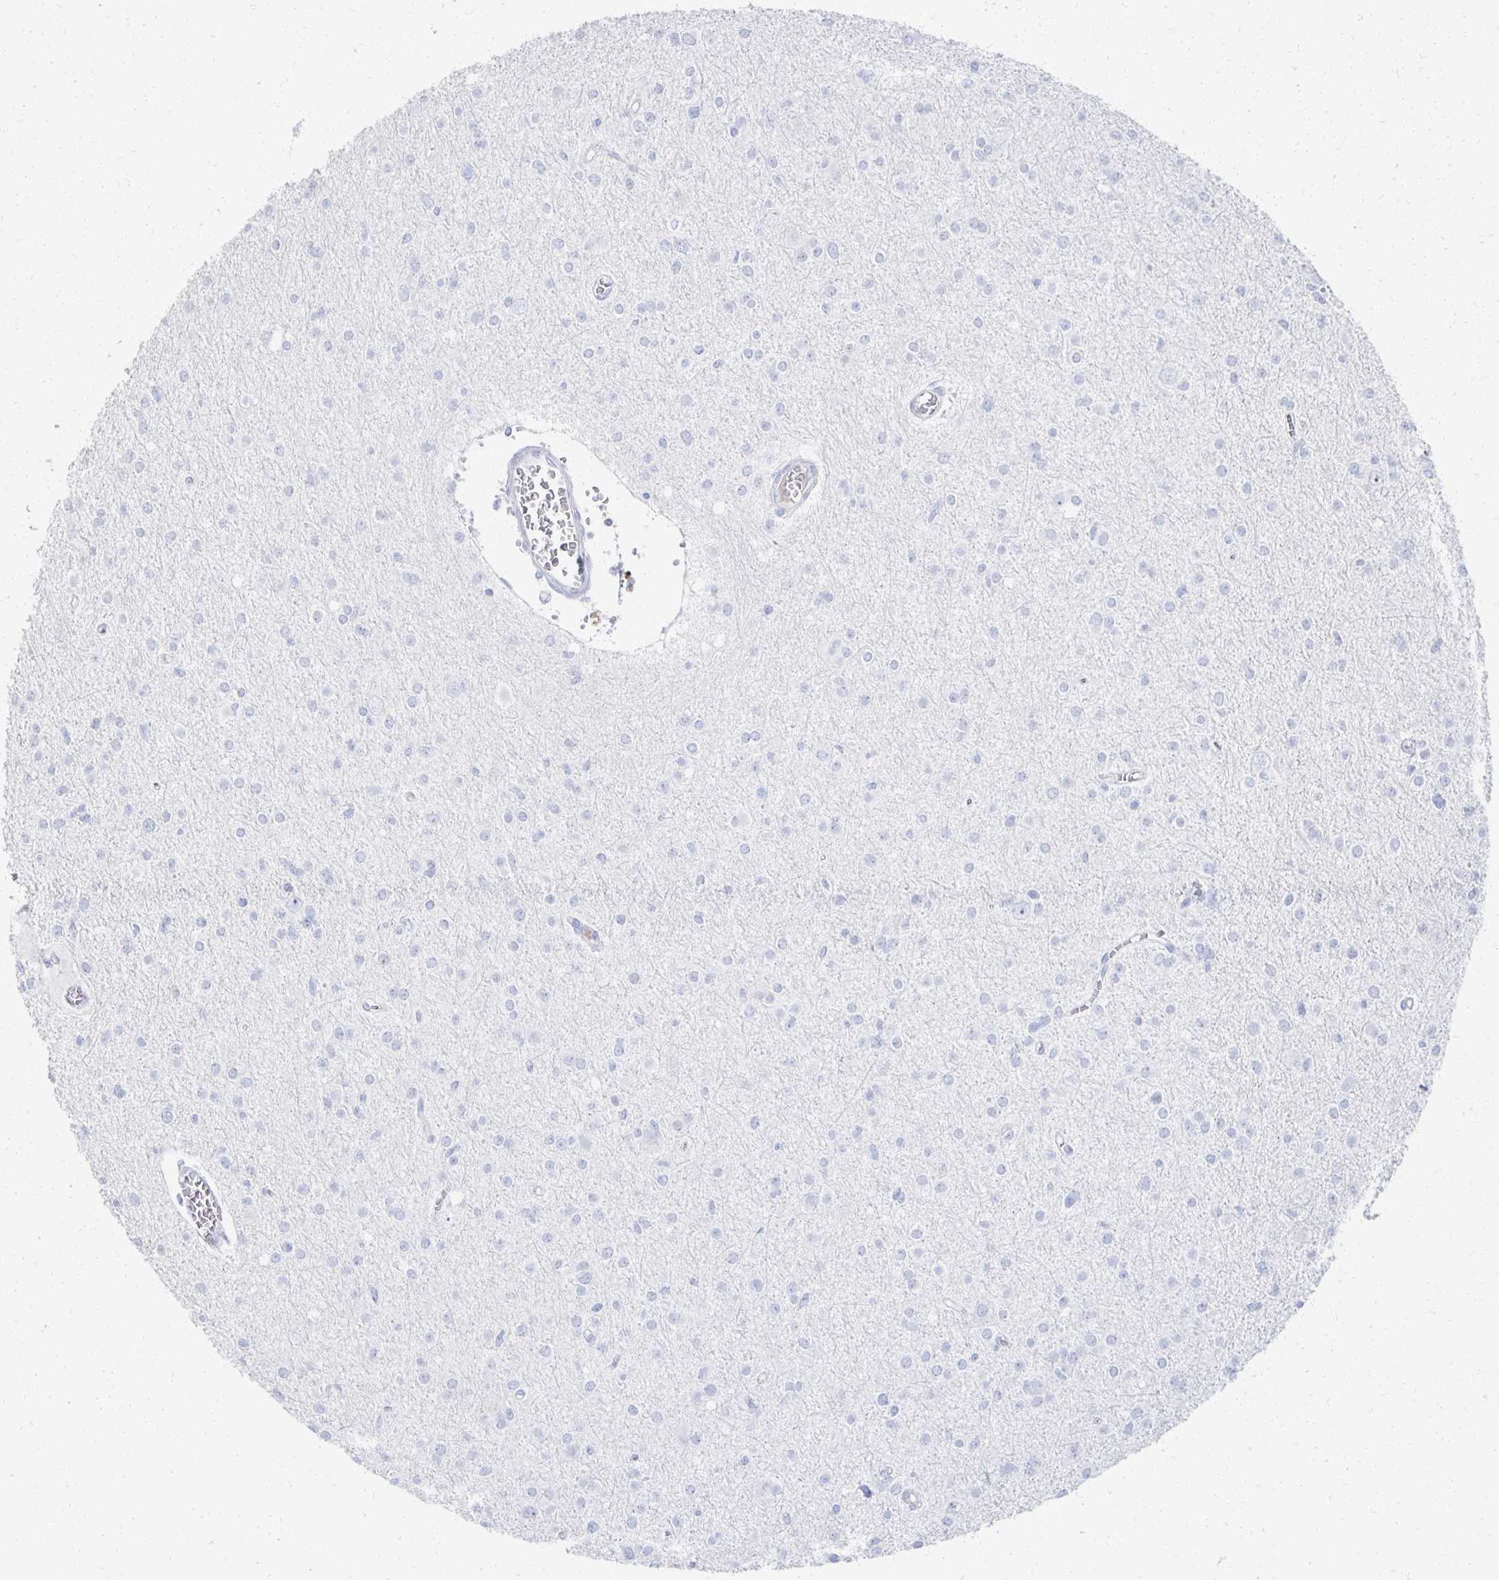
{"staining": {"intensity": "negative", "quantity": "none", "location": "none"}, "tissue": "glioma", "cell_type": "Tumor cells", "image_type": "cancer", "snomed": [{"axis": "morphology", "description": "Glioma, malignant, High grade"}, {"axis": "topography", "description": "Brain"}], "caption": "Tumor cells show no significant protein expression in malignant glioma (high-grade).", "gene": "PRR20A", "patient": {"sex": "male", "age": 23}}